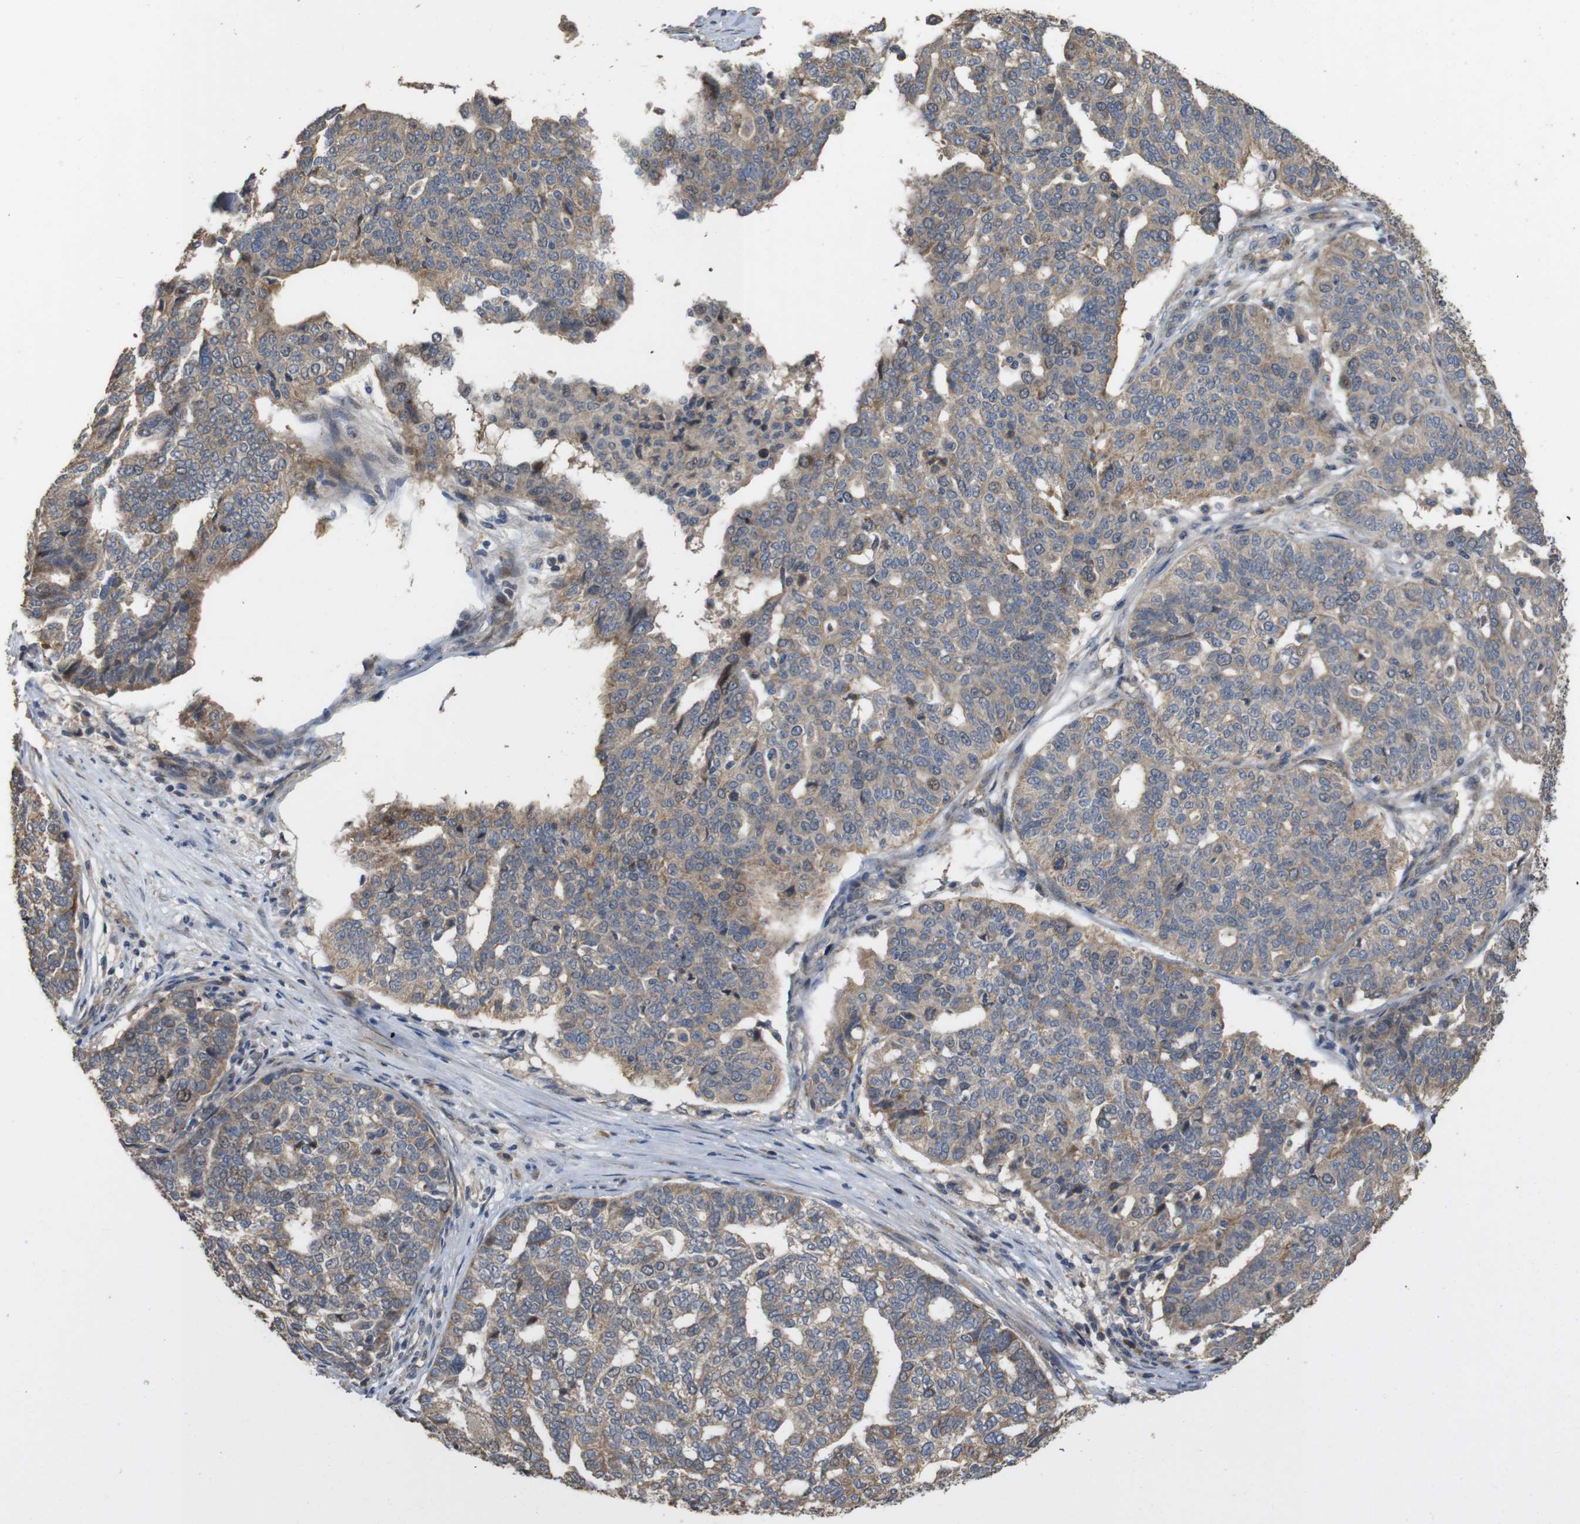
{"staining": {"intensity": "weak", "quantity": ">75%", "location": "cytoplasmic/membranous"}, "tissue": "ovarian cancer", "cell_type": "Tumor cells", "image_type": "cancer", "snomed": [{"axis": "morphology", "description": "Cystadenocarcinoma, serous, NOS"}, {"axis": "topography", "description": "Ovary"}], "caption": "Immunohistochemistry (IHC) photomicrograph of serous cystadenocarcinoma (ovarian) stained for a protein (brown), which demonstrates low levels of weak cytoplasmic/membranous positivity in about >75% of tumor cells.", "gene": "PCDHB10", "patient": {"sex": "female", "age": 59}}